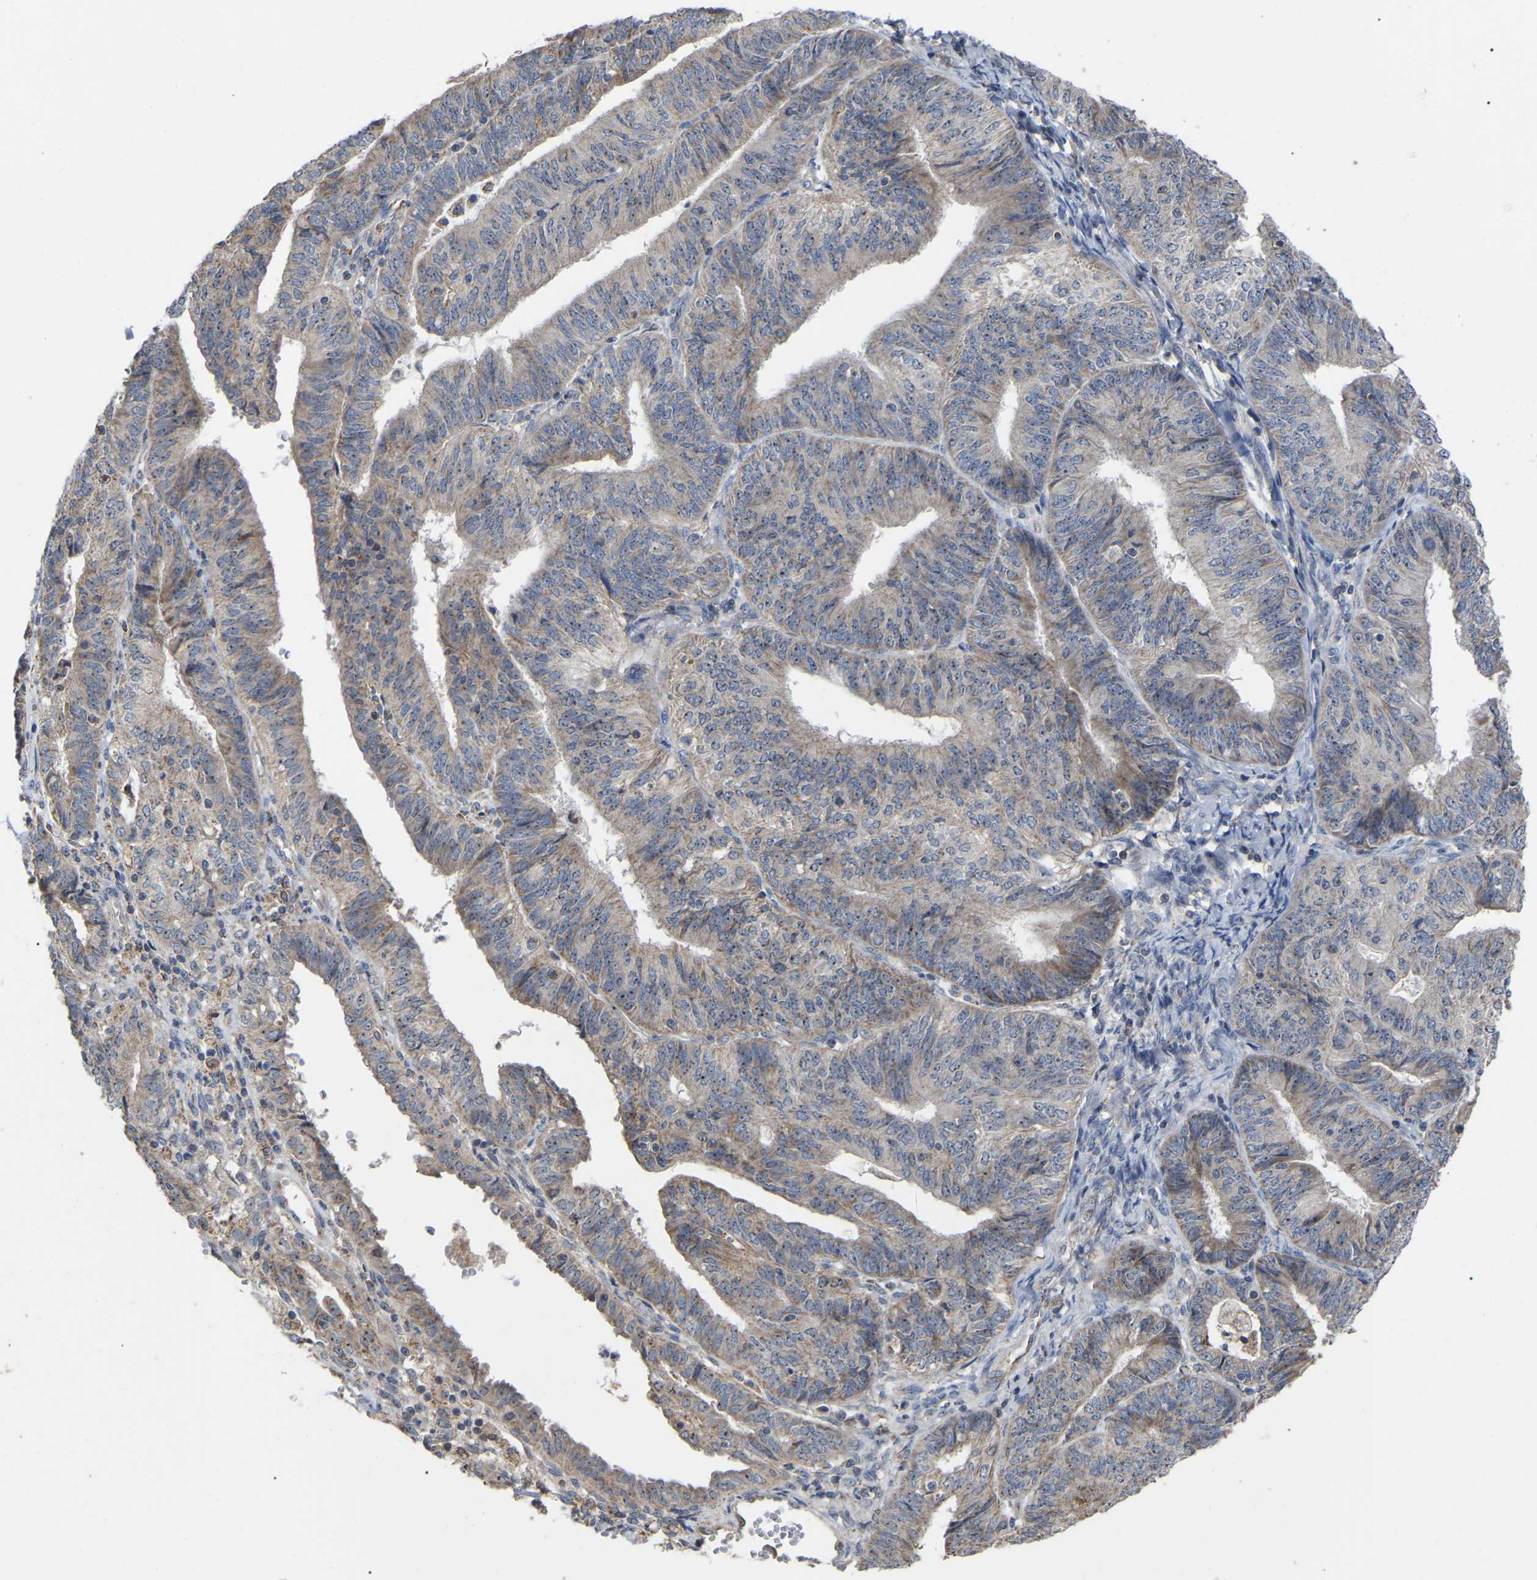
{"staining": {"intensity": "weak", "quantity": ">75%", "location": "cytoplasmic/membranous,nuclear"}, "tissue": "endometrial cancer", "cell_type": "Tumor cells", "image_type": "cancer", "snomed": [{"axis": "morphology", "description": "Adenocarcinoma, NOS"}, {"axis": "topography", "description": "Endometrium"}], "caption": "Tumor cells show low levels of weak cytoplasmic/membranous and nuclear staining in about >75% of cells in human endometrial cancer. The staining is performed using DAB (3,3'-diaminobenzidine) brown chromogen to label protein expression. The nuclei are counter-stained blue using hematoxylin.", "gene": "NOP53", "patient": {"sex": "female", "age": 58}}